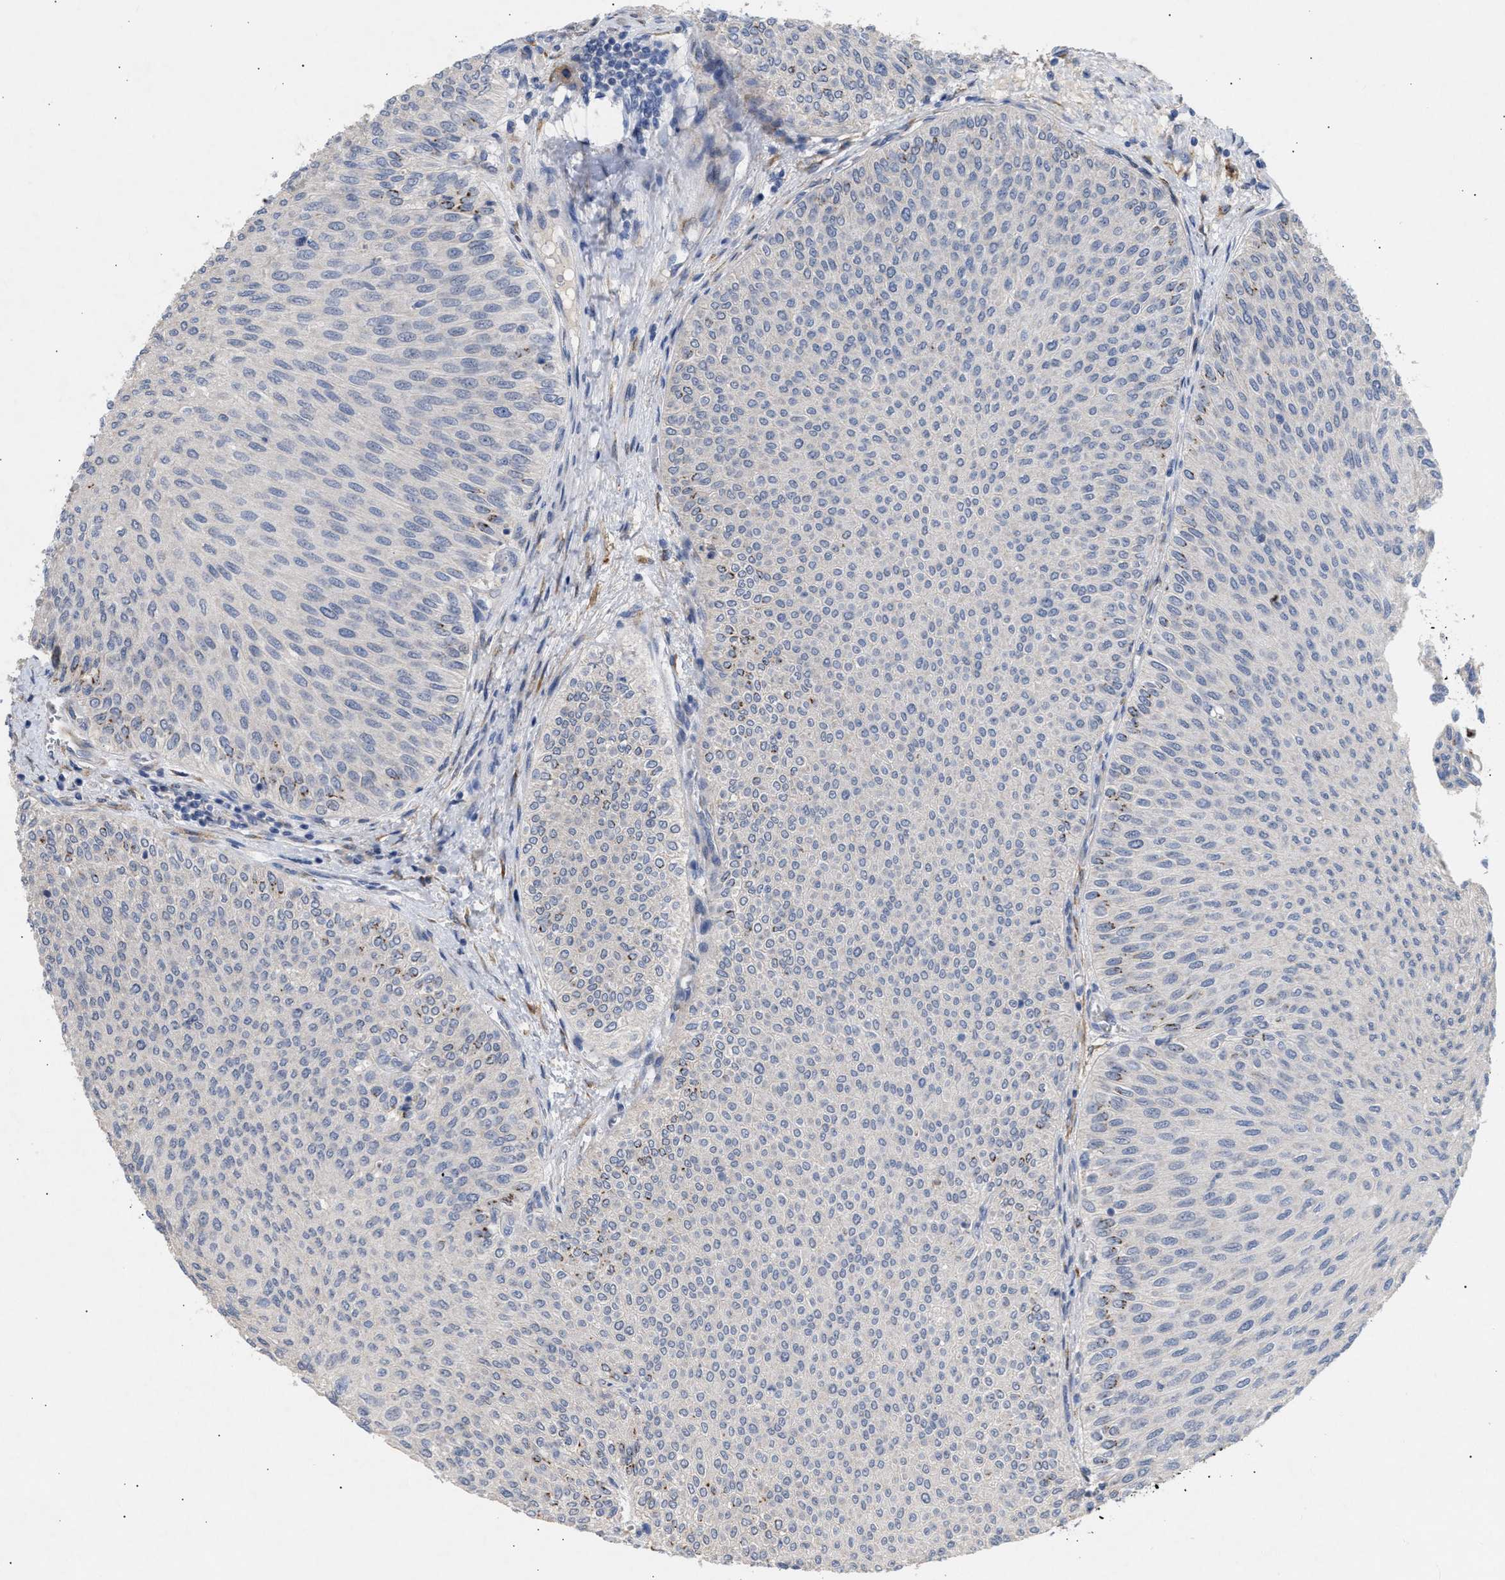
{"staining": {"intensity": "negative", "quantity": "none", "location": "none"}, "tissue": "urothelial cancer", "cell_type": "Tumor cells", "image_type": "cancer", "snomed": [{"axis": "morphology", "description": "Urothelial carcinoma, Low grade"}, {"axis": "topography", "description": "Urinary bladder"}], "caption": "Tumor cells are negative for protein expression in human urothelial cancer.", "gene": "SELENOM", "patient": {"sex": "male", "age": 78}}